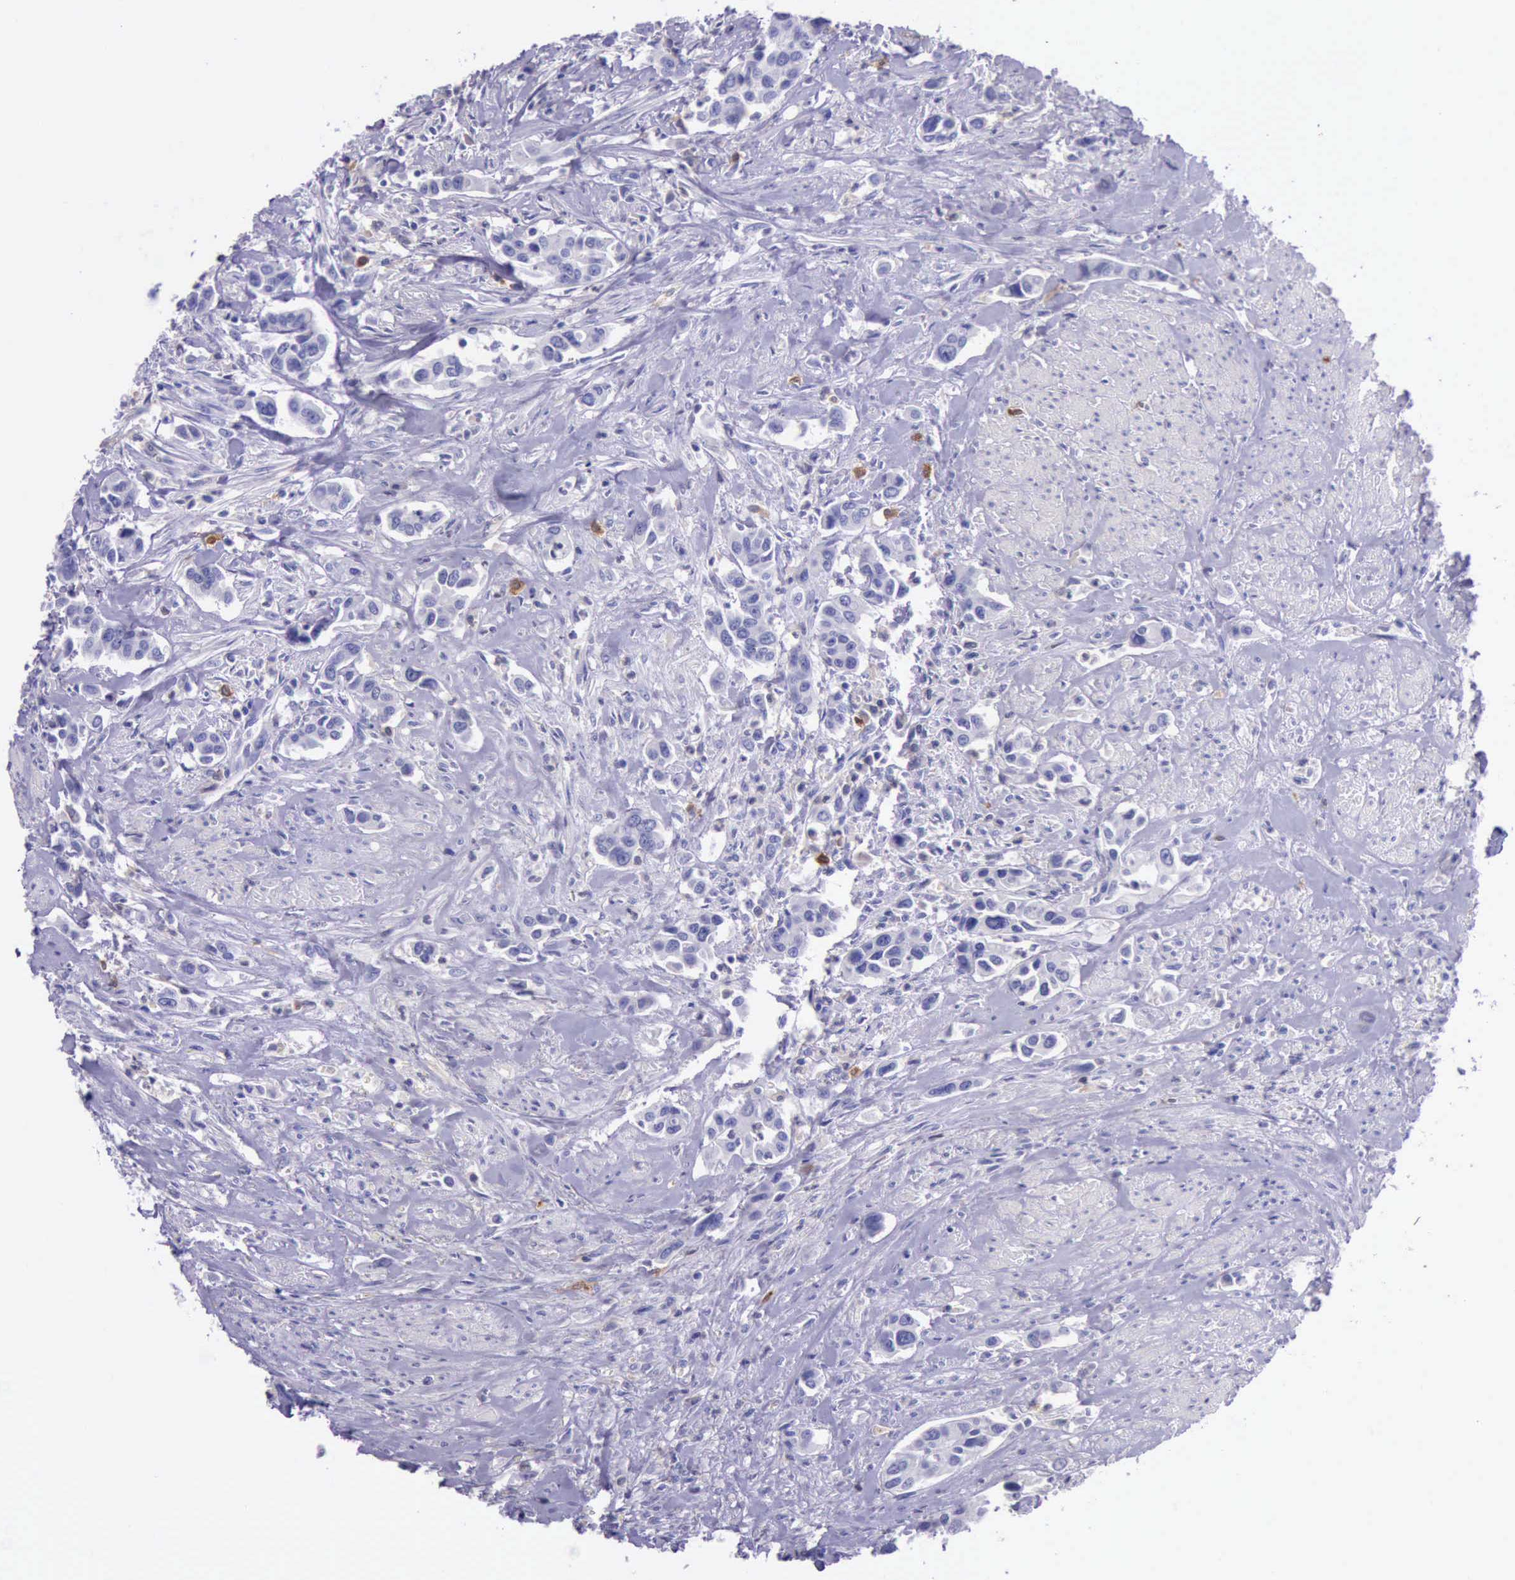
{"staining": {"intensity": "negative", "quantity": "none", "location": "none"}, "tissue": "urothelial cancer", "cell_type": "Tumor cells", "image_type": "cancer", "snomed": [{"axis": "morphology", "description": "Urothelial carcinoma, High grade"}, {"axis": "topography", "description": "Urinary bladder"}], "caption": "The immunohistochemistry (IHC) photomicrograph has no significant staining in tumor cells of urothelial cancer tissue.", "gene": "BTK", "patient": {"sex": "male", "age": 86}}